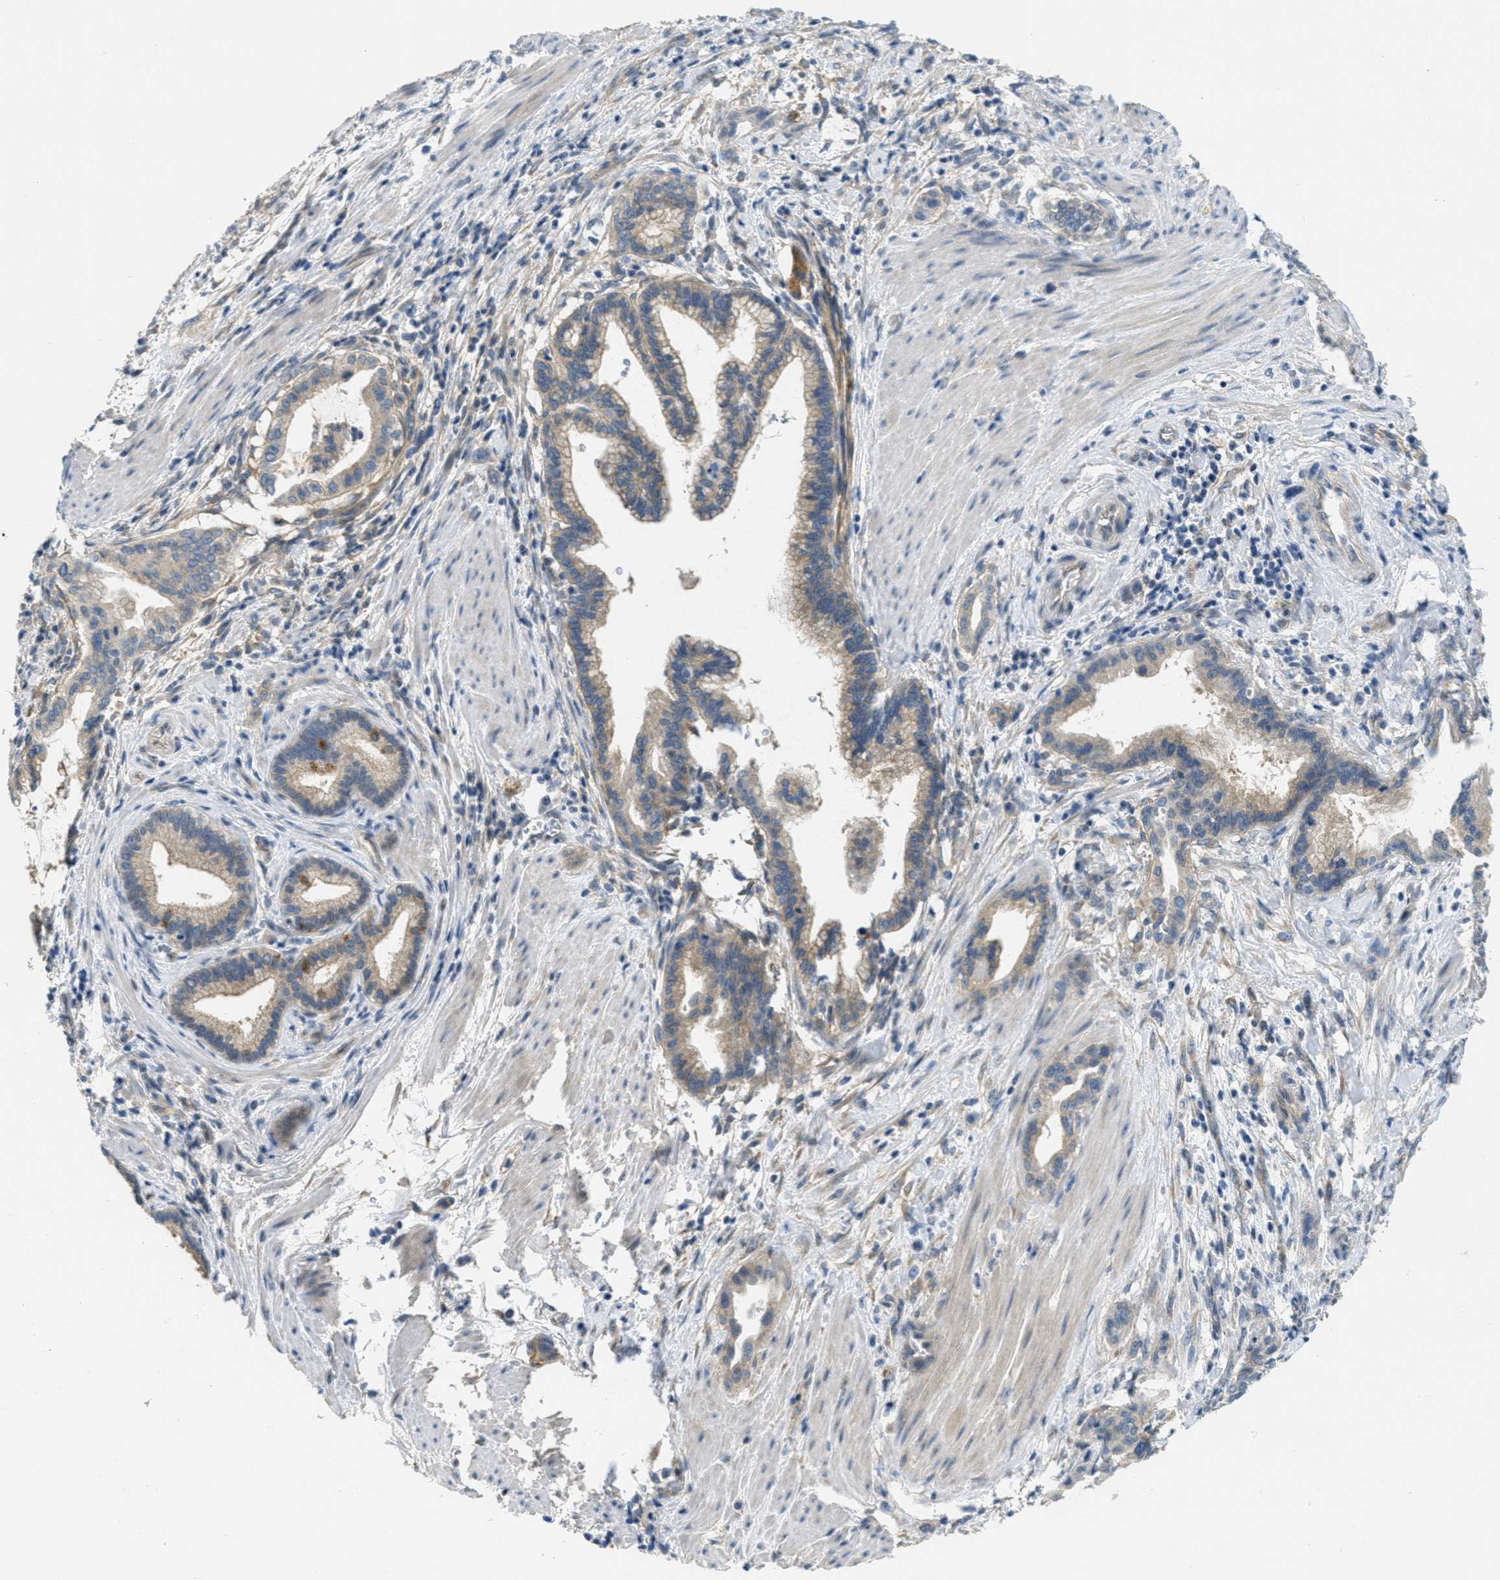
{"staining": {"intensity": "weak", "quantity": ">75%", "location": "cytoplasmic/membranous"}, "tissue": "pancreatic cancer", "cell_type": "Tumor cells", "image_type": "cancer", "snomed": [{"axis": "morphology", "description": "Adenocarcinoma, NOS"}, {"axis": "topography", "description": "Pancreas"}], "caption": "About >75% of tumor cells in human pancreatic cancer reveal weak cytoplasmic/membranous protein positivity as visualized by brown immunohistochemical staining.", "gene": "ZFYVE9", "patient": {"sex": "female", "age": 64}}